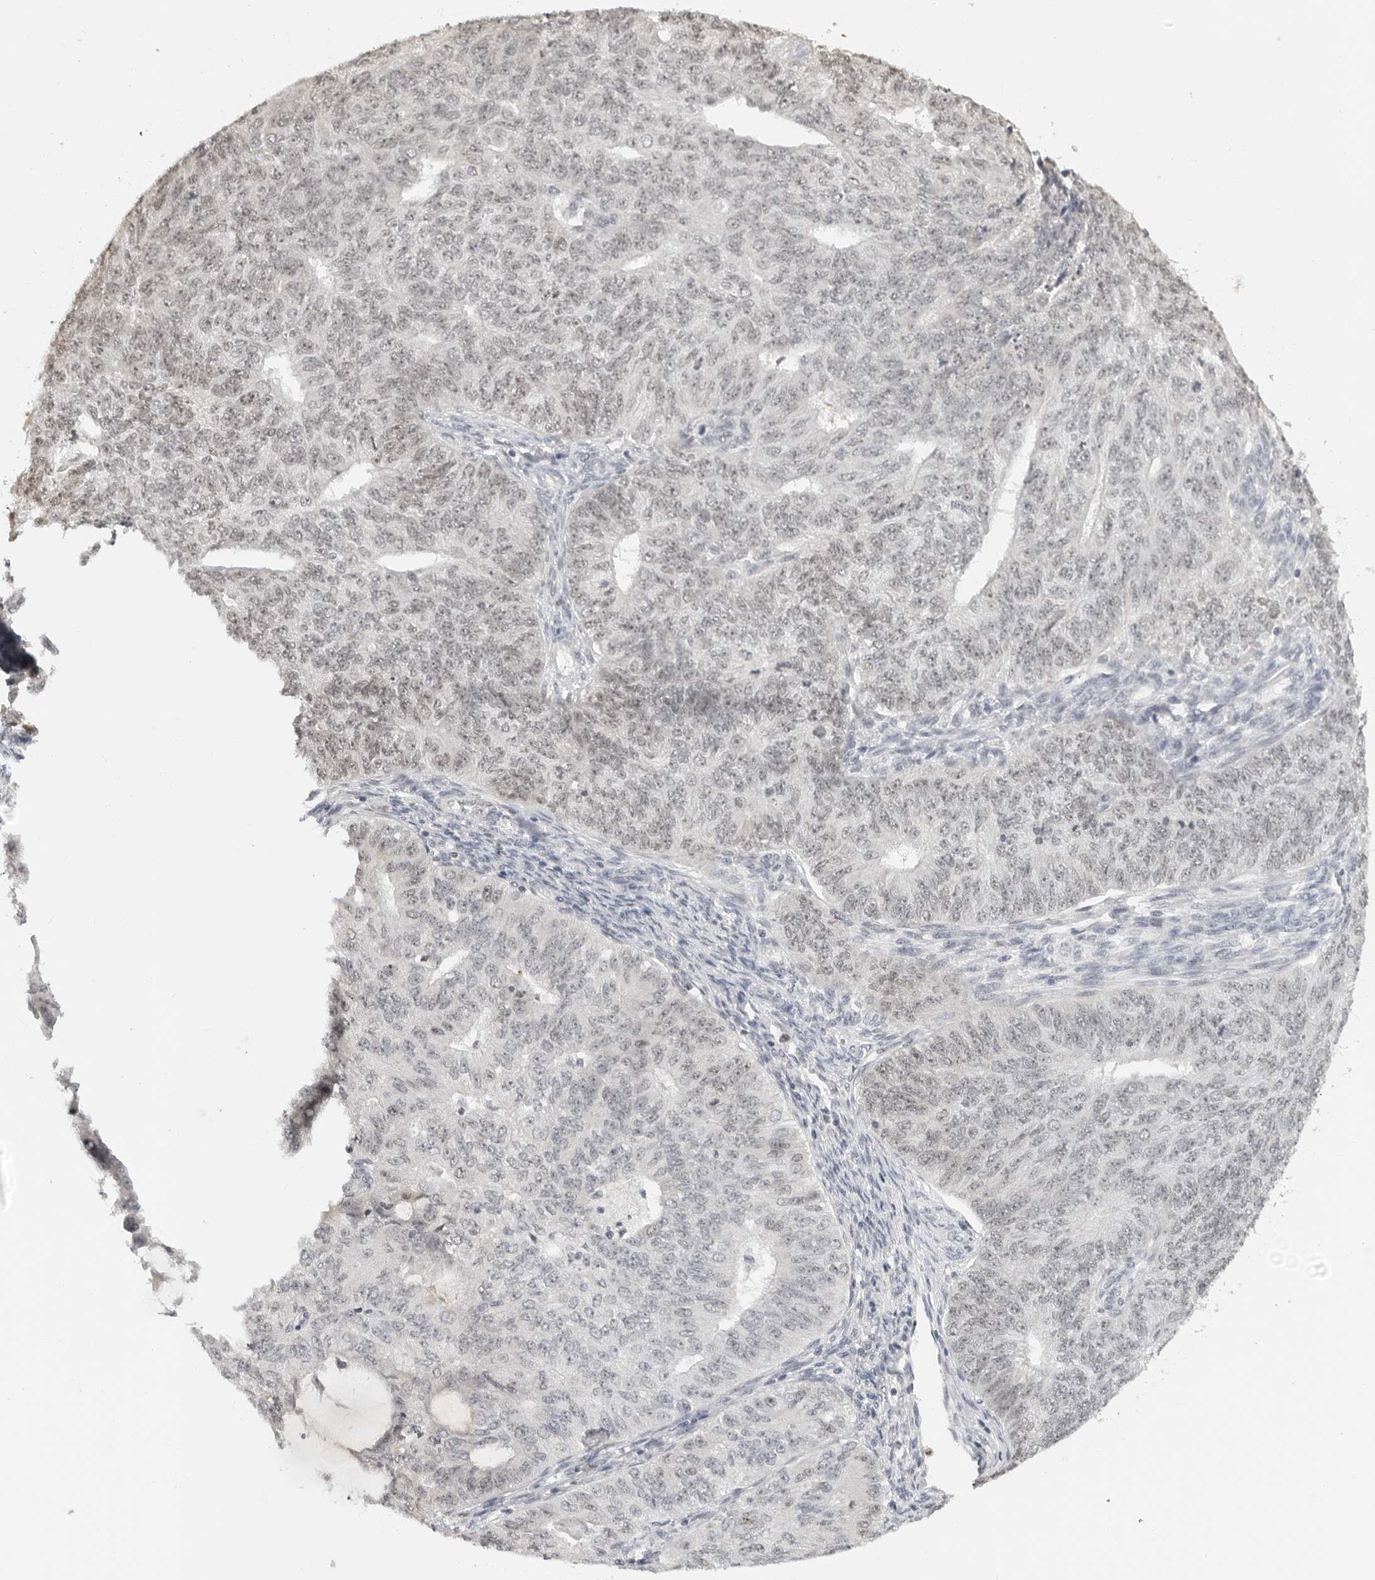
{"staining": {"intensity": "moderate", "quantity": "<25%", "location": "nuclear"}, "tissue": "endometrial cancer", "cell_type": "Tumor cells", "image_type": "cancer", "snomed": [{"axis": "morphology", "description": "Adenocarcinoma, NOS"}, {"axis": "topography", "description": "Endometrium"}], "caption": "A micrograph of human endometrial adenocarcinoma stained for a protein displays moderate nuclear brown staining in tumor cells.", "gene": "MSH6", "patient": {"sex": "female", "age": 32}}